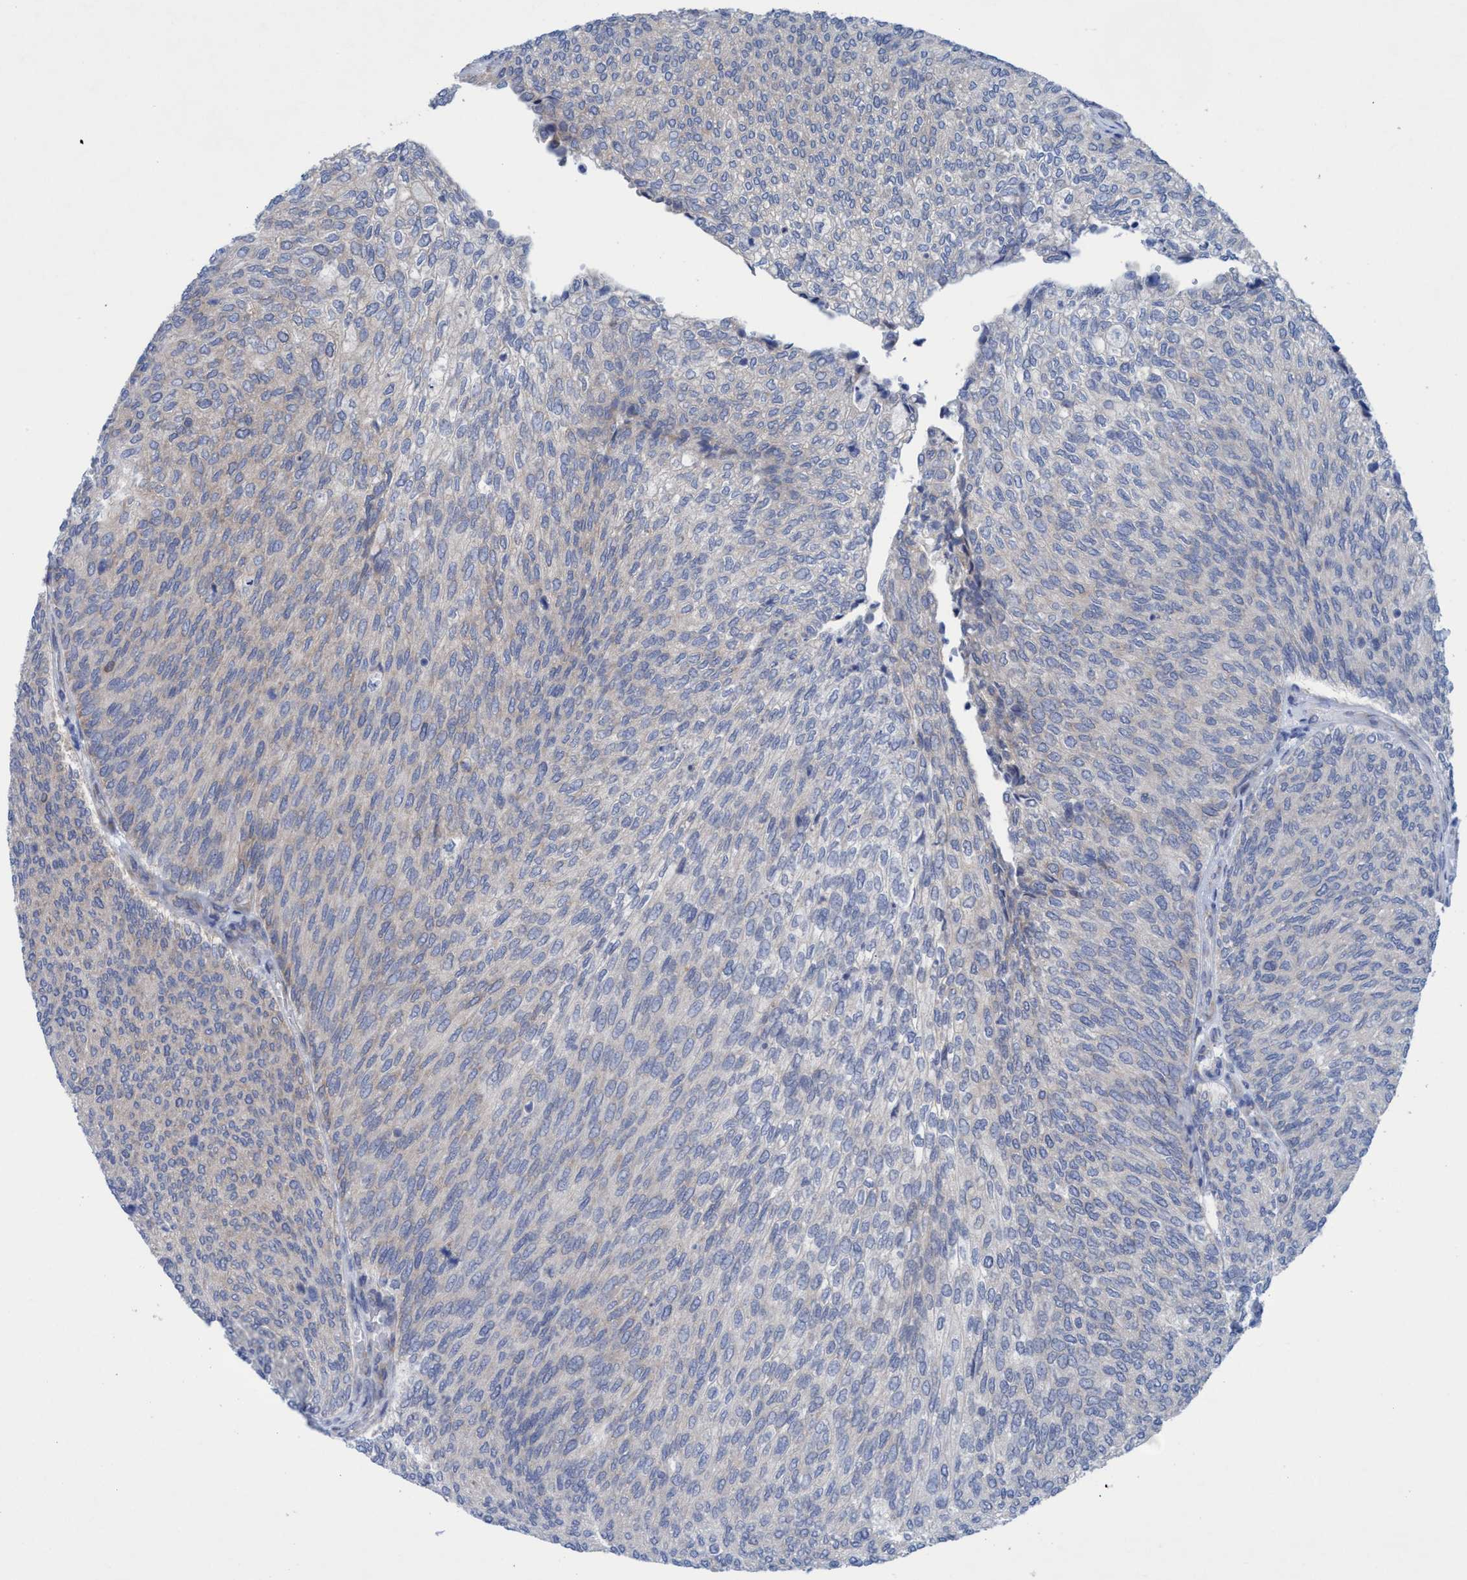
{"staining": {"intensity": "weak", "quantity": "25%-75%", "location": "cytoplasmic/membranous"}, "tissue": "urothelial cancer", "cell_type": "Tumor cells", "image_type": "cancer", "snomed": [{"axis": "morphology", "description": "Urothelial carcinoma, Low grade"}, {"axis": "topography", "description": "Urinary bladder"}], "caption": "Weak cytoplasmic/membranous expression for a protein is present in approximately 25%-75% of tumor cells of urothelial cancer using immunohistochemistry (IHC).", "gene": "RSAD1", "patient": {"sex": "female", "age": 79}}